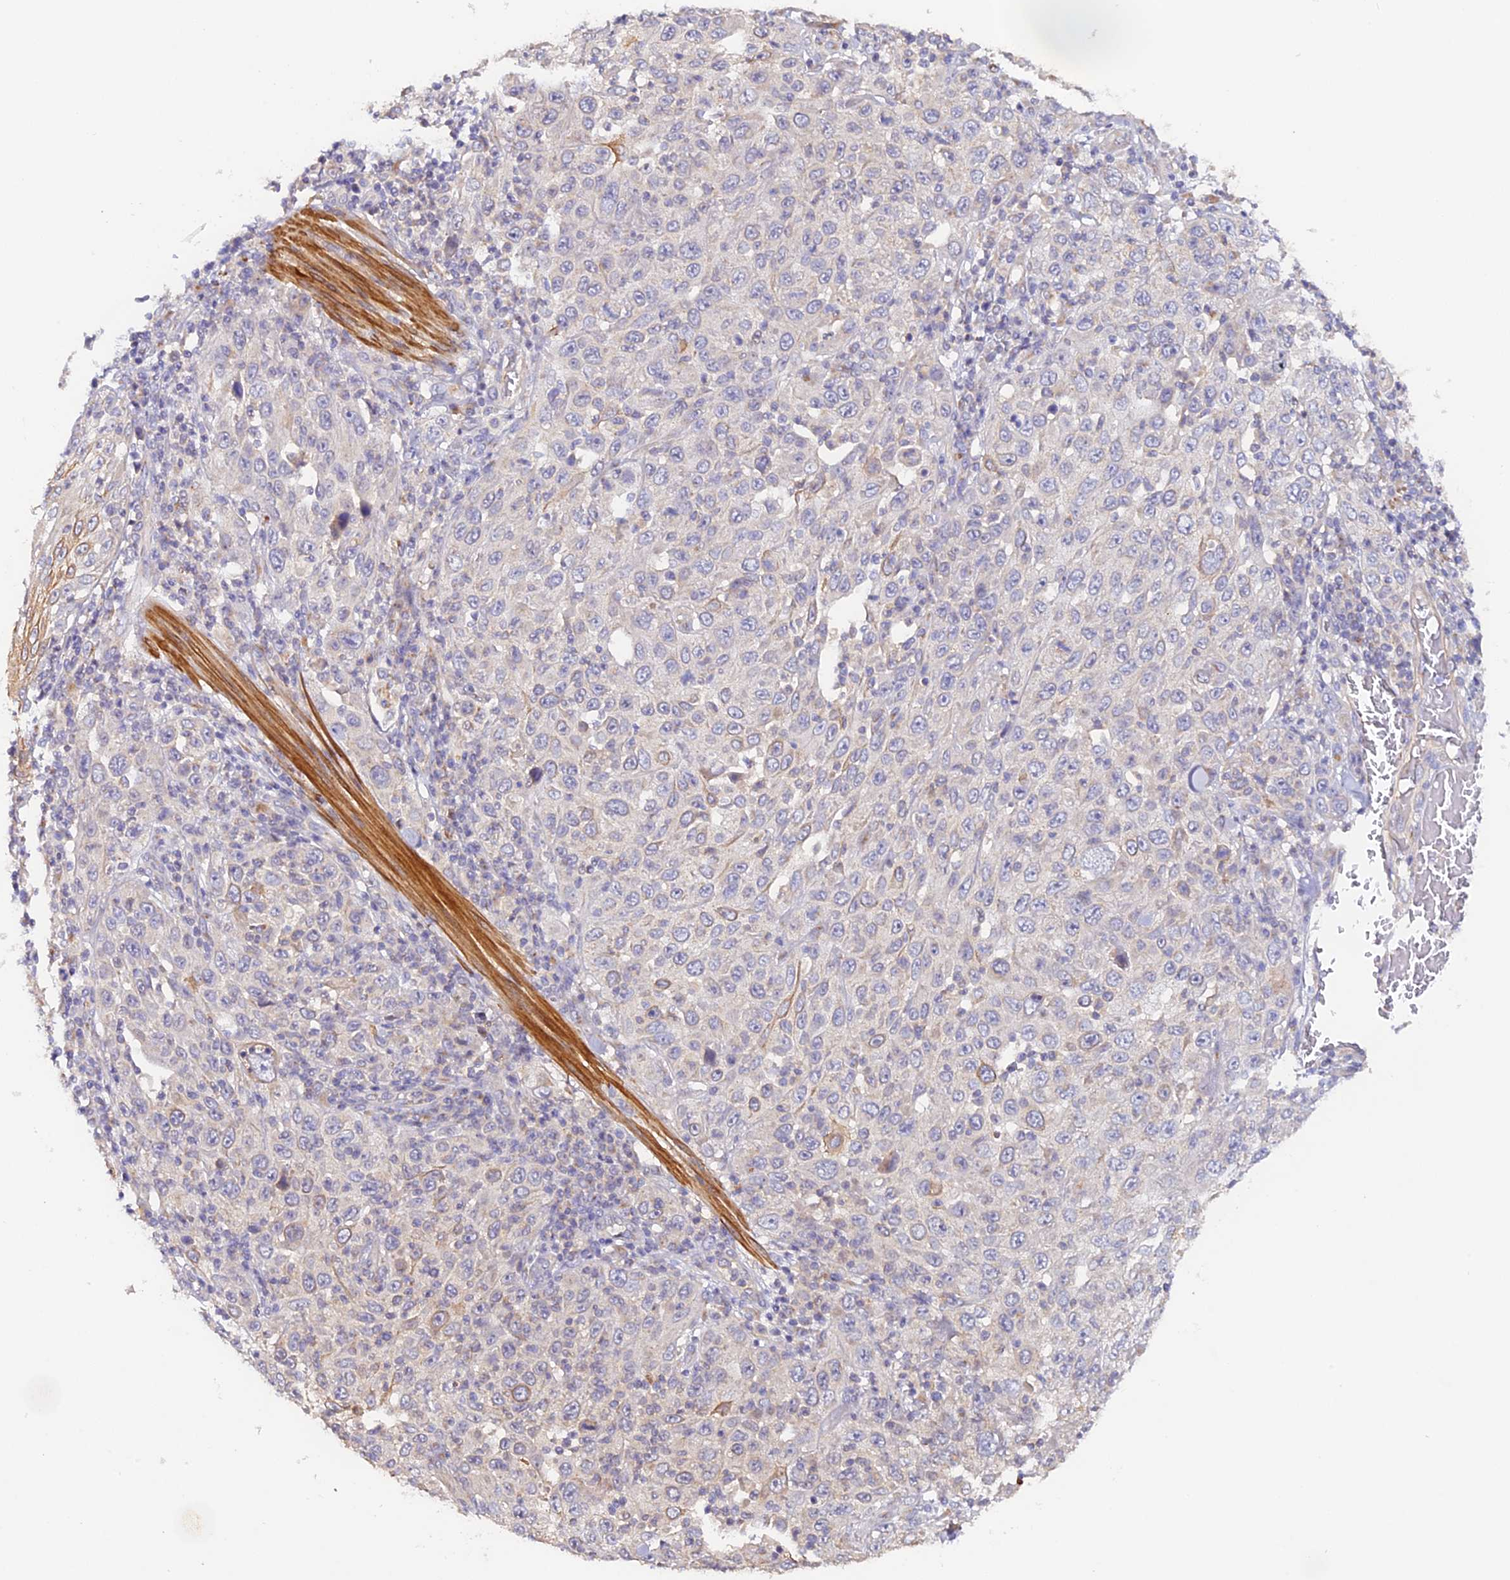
{"staining": {"intensity": "negative", "quantity": "none", "location": "none"}, "tissue": "skin cancer", "cell_type": "Tumor cells", "image_type": "cancer", "snomed": [{"axis": "morphology", "description": "Squamous cell carcinoma, NOS"}, {"axis": "topography", "description": "Skin"}], "caption": "High power microscopy micrograph of an IHC micrograph of squamous cell carcinoma (skin), revealing no significant staining in tumor cells.", "gene": "TANGO6", "patient": {"sex": "female", "age": 88}}